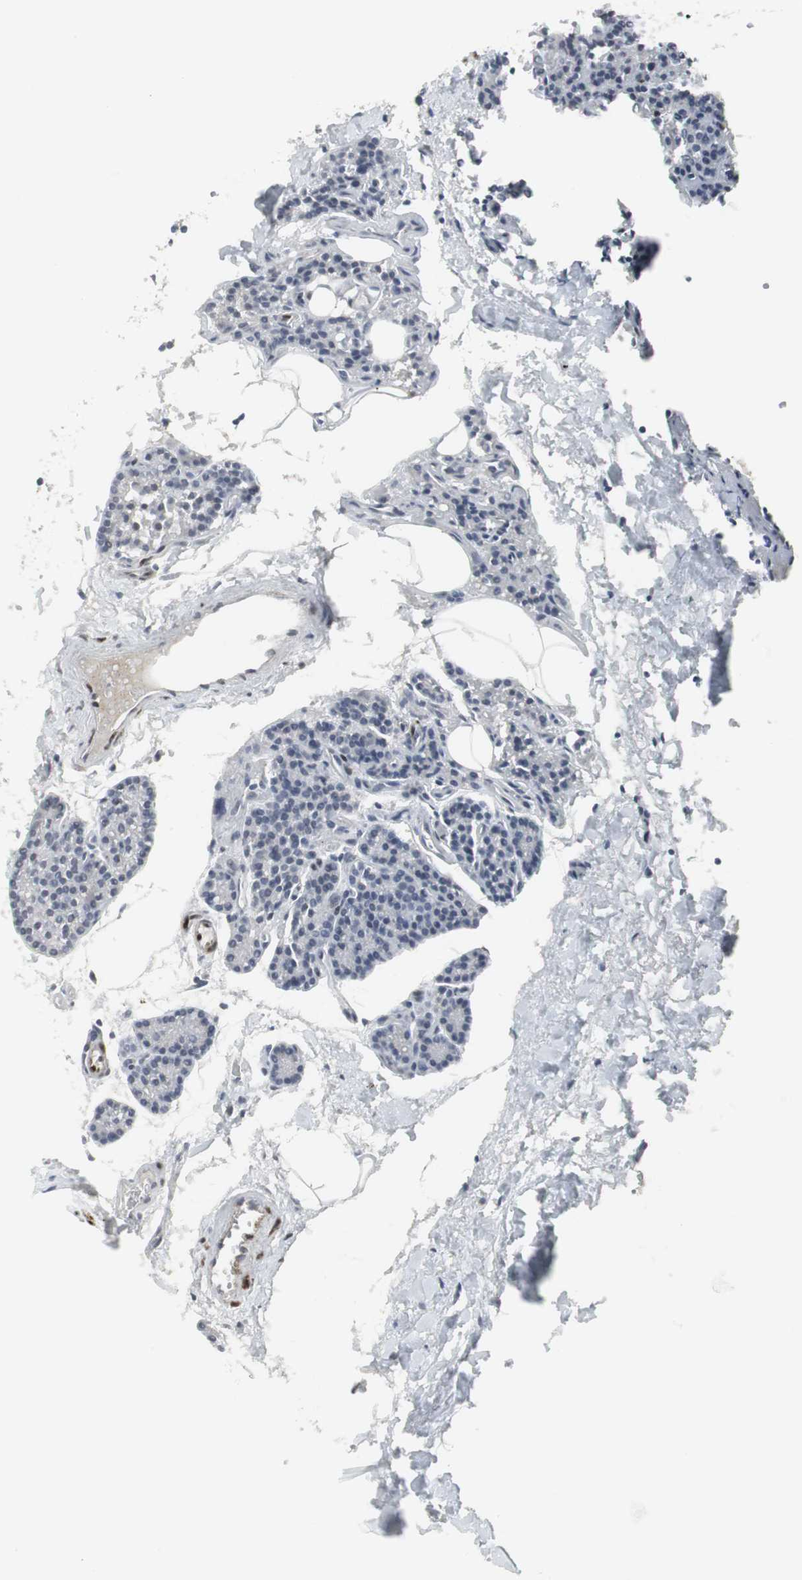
{"staining": {"intensity": "negative", "quantity": "none", "location": "none"}, "tissue": "parathyroid gland", "cell_type": "Glandular cells", "image_type": "normal", "snomed": [{"axis": "morphology", "description": "Normal tissue, NOS"}, {"axis": "topography", "description": "Parathyroid gland"}], "caption": "Immunohistochemical staining of normal parathyroid gland demonstrates no significant staining in glandular cells.", "gene": "PPP1R14A", "patient": {"sex": "female", "age": 50}}